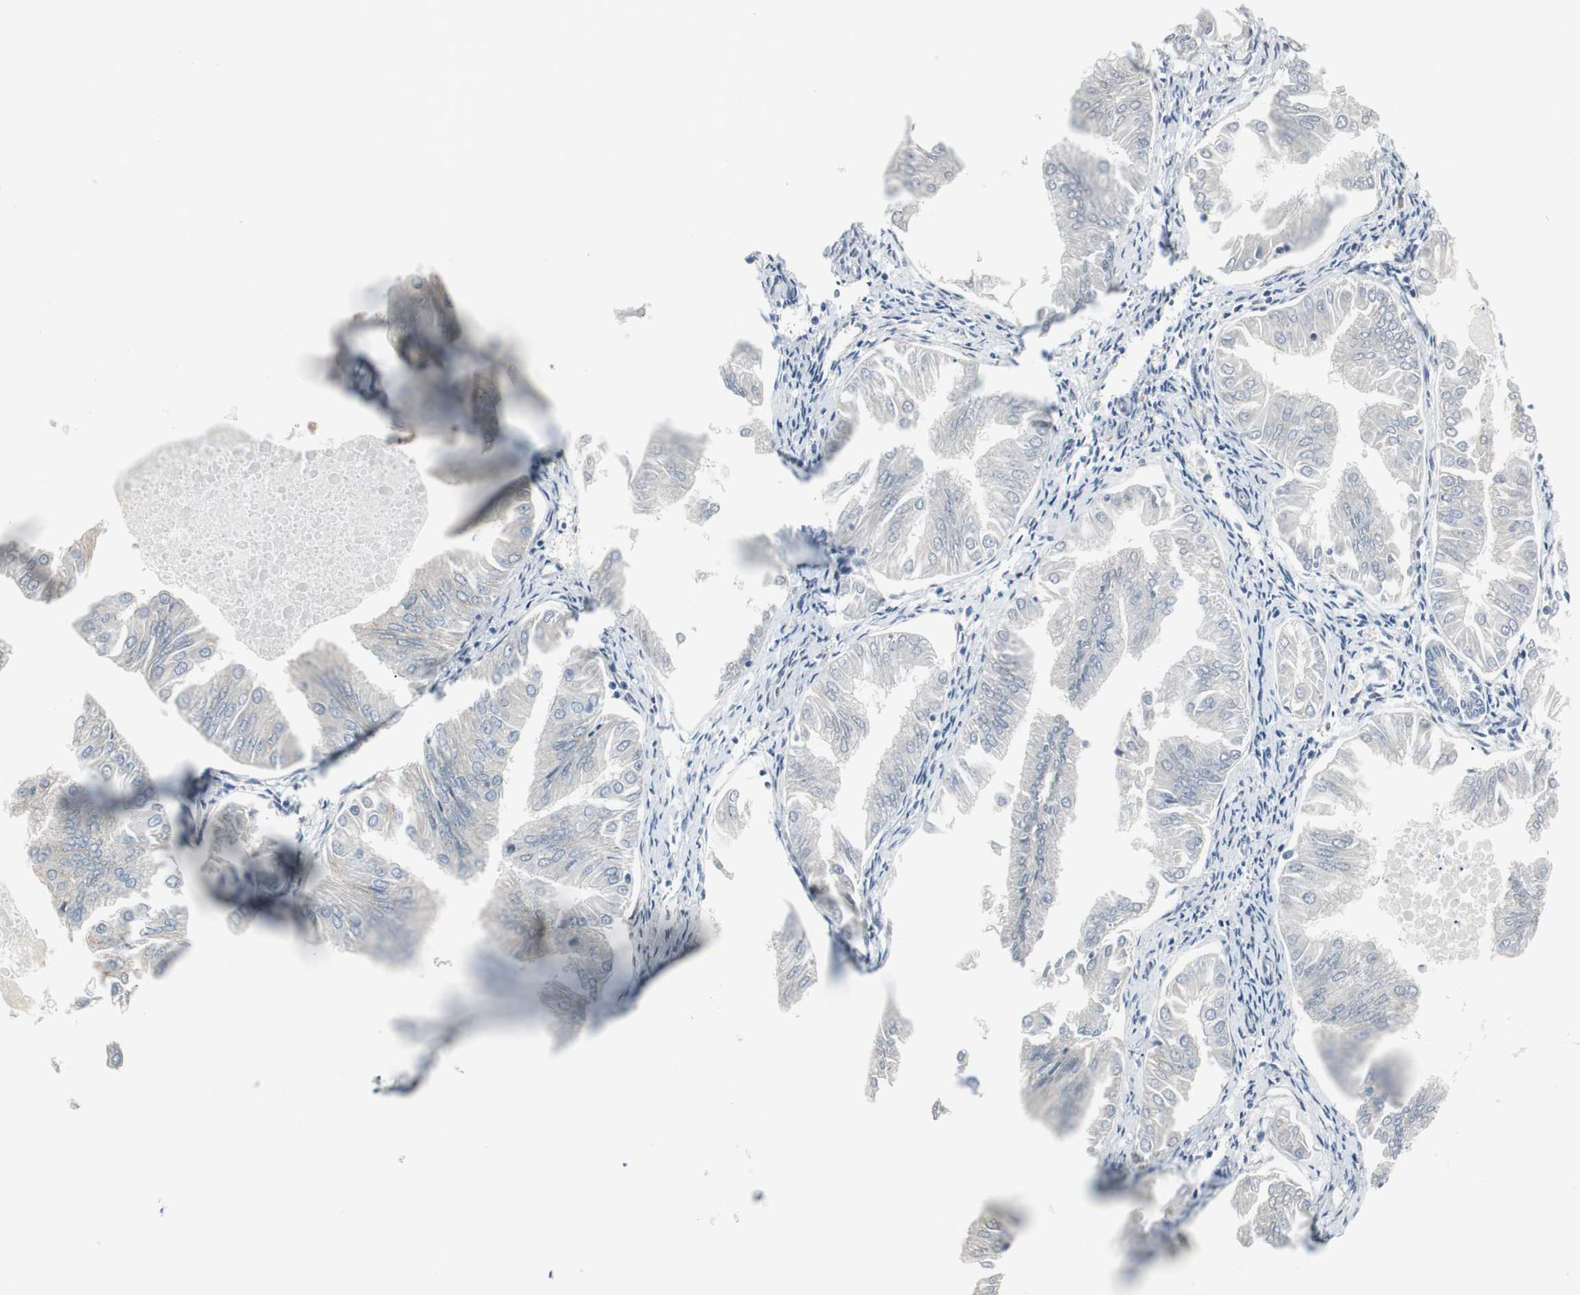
{"staining": {"intensity": "negative", "quantity": "none", "location": "none"}, "tissue": "endometrial cancer", "cell_type": "Tumor cells", "image_type": "cancer", "snomed": [{"axis": "morphology", "description": "Adenocarcinoma, NOS"}, {"axis": "topography", "description": "Endometrium"}], "caption": "A micrograph of endometrial adenocarcinoma stained for a protein displays no brown staining in tumor cells.", "gene": "FHL2", "patient": {"sex": "female", "age": 53}}